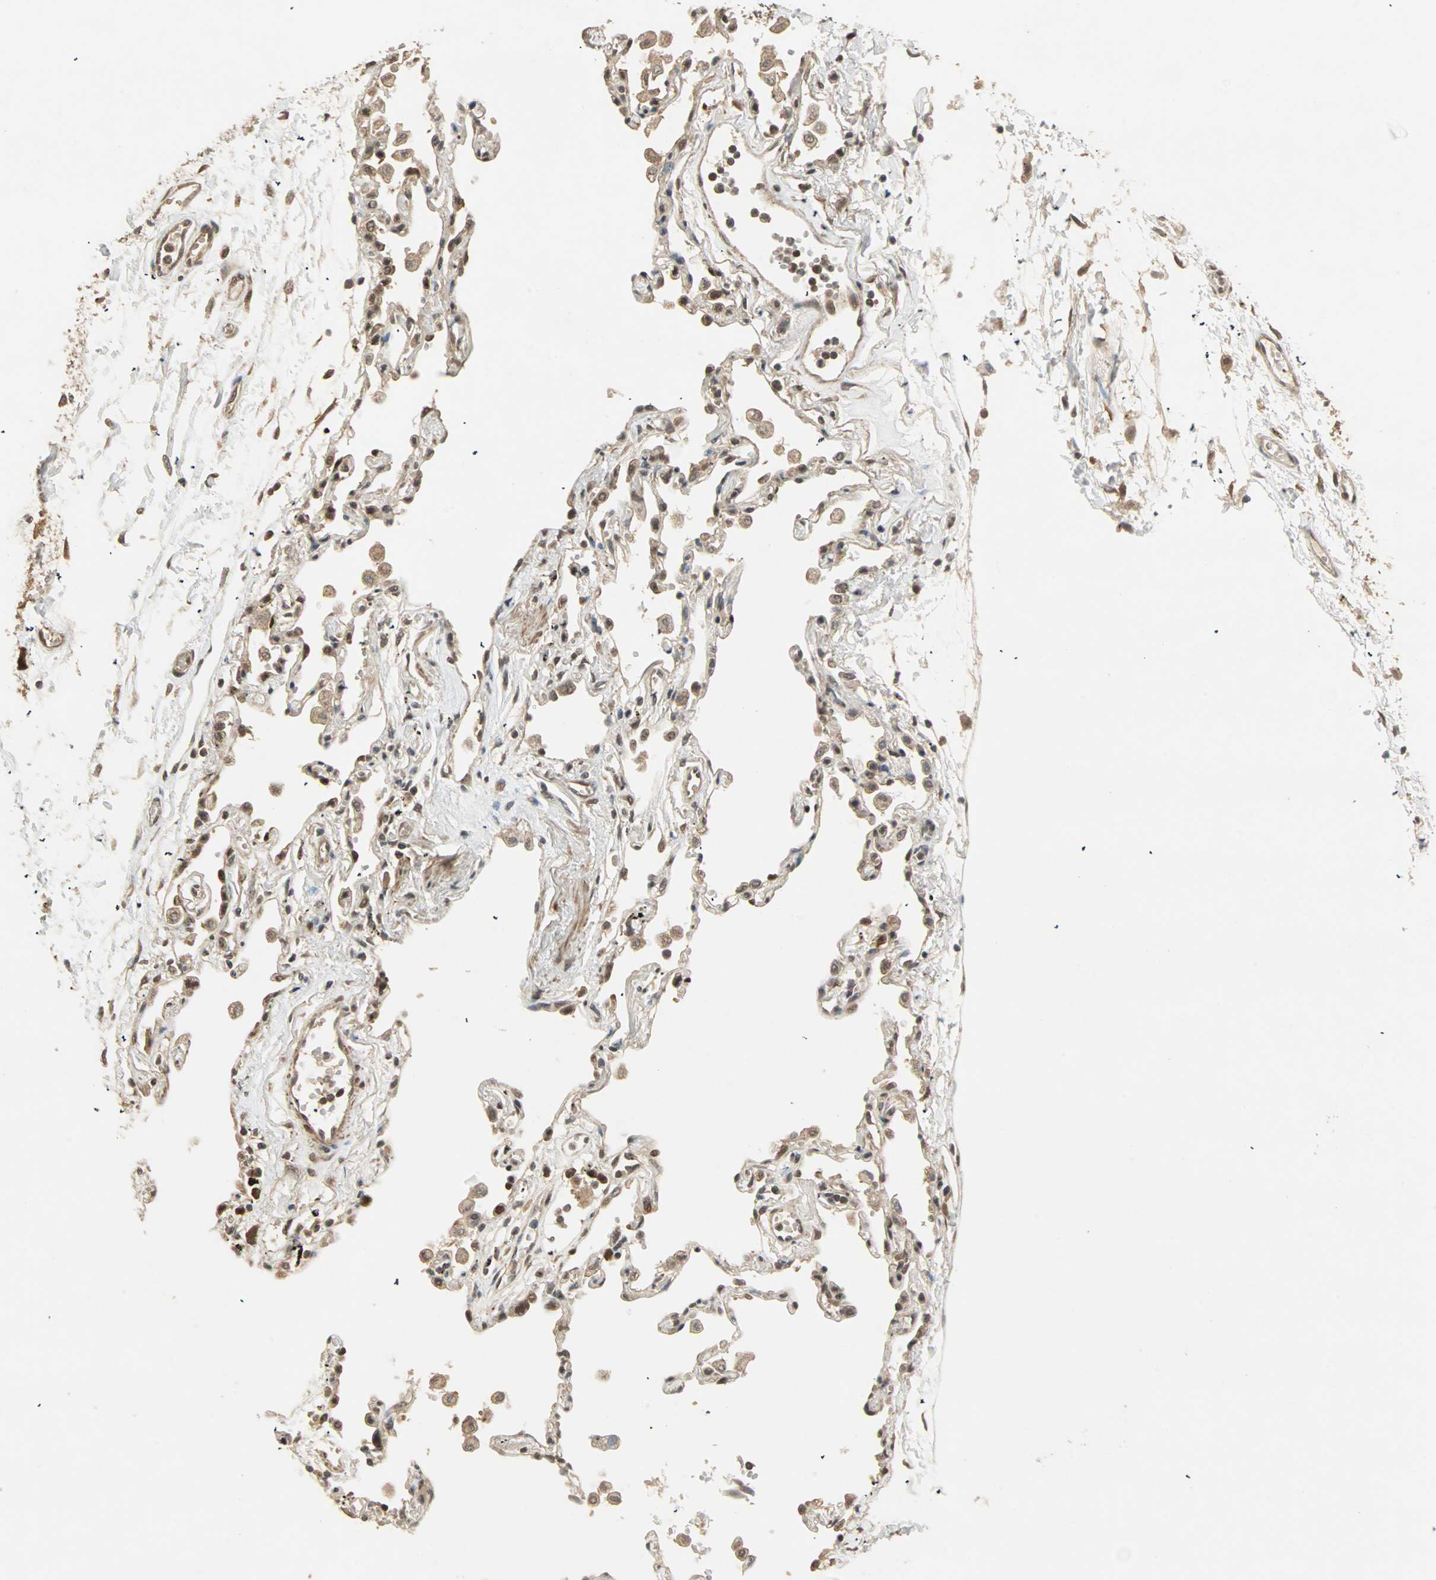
{"staining": {"intensity": "moderate", "quantity": ">75%", "location": "nuclear"}, "tissue": "adipose tissue", "cell_type": "Adipocytes", "image_type": "normal", "snomed": [{"axis": "morphology", "description": "Normal tissue, NOS"}, {"axis": "morphology", "description": "Adenocarcinoma, NOS"}, {"axis": "topography", "description": "Cartilage tissue"}, {"axis": "topography", "description": "Bronchus"}, {"axis": "topography", "description": "Lung"}], "caption": "DAB (3,3'-diaminobenzidine) immunohistochemical staining of normal adipose tissue exhibits moderate nuclear protein staining in approximately >75% of adipocytes.", "gene": "ZSCAN31", "patient": {"sex": "female", "age": 67}}